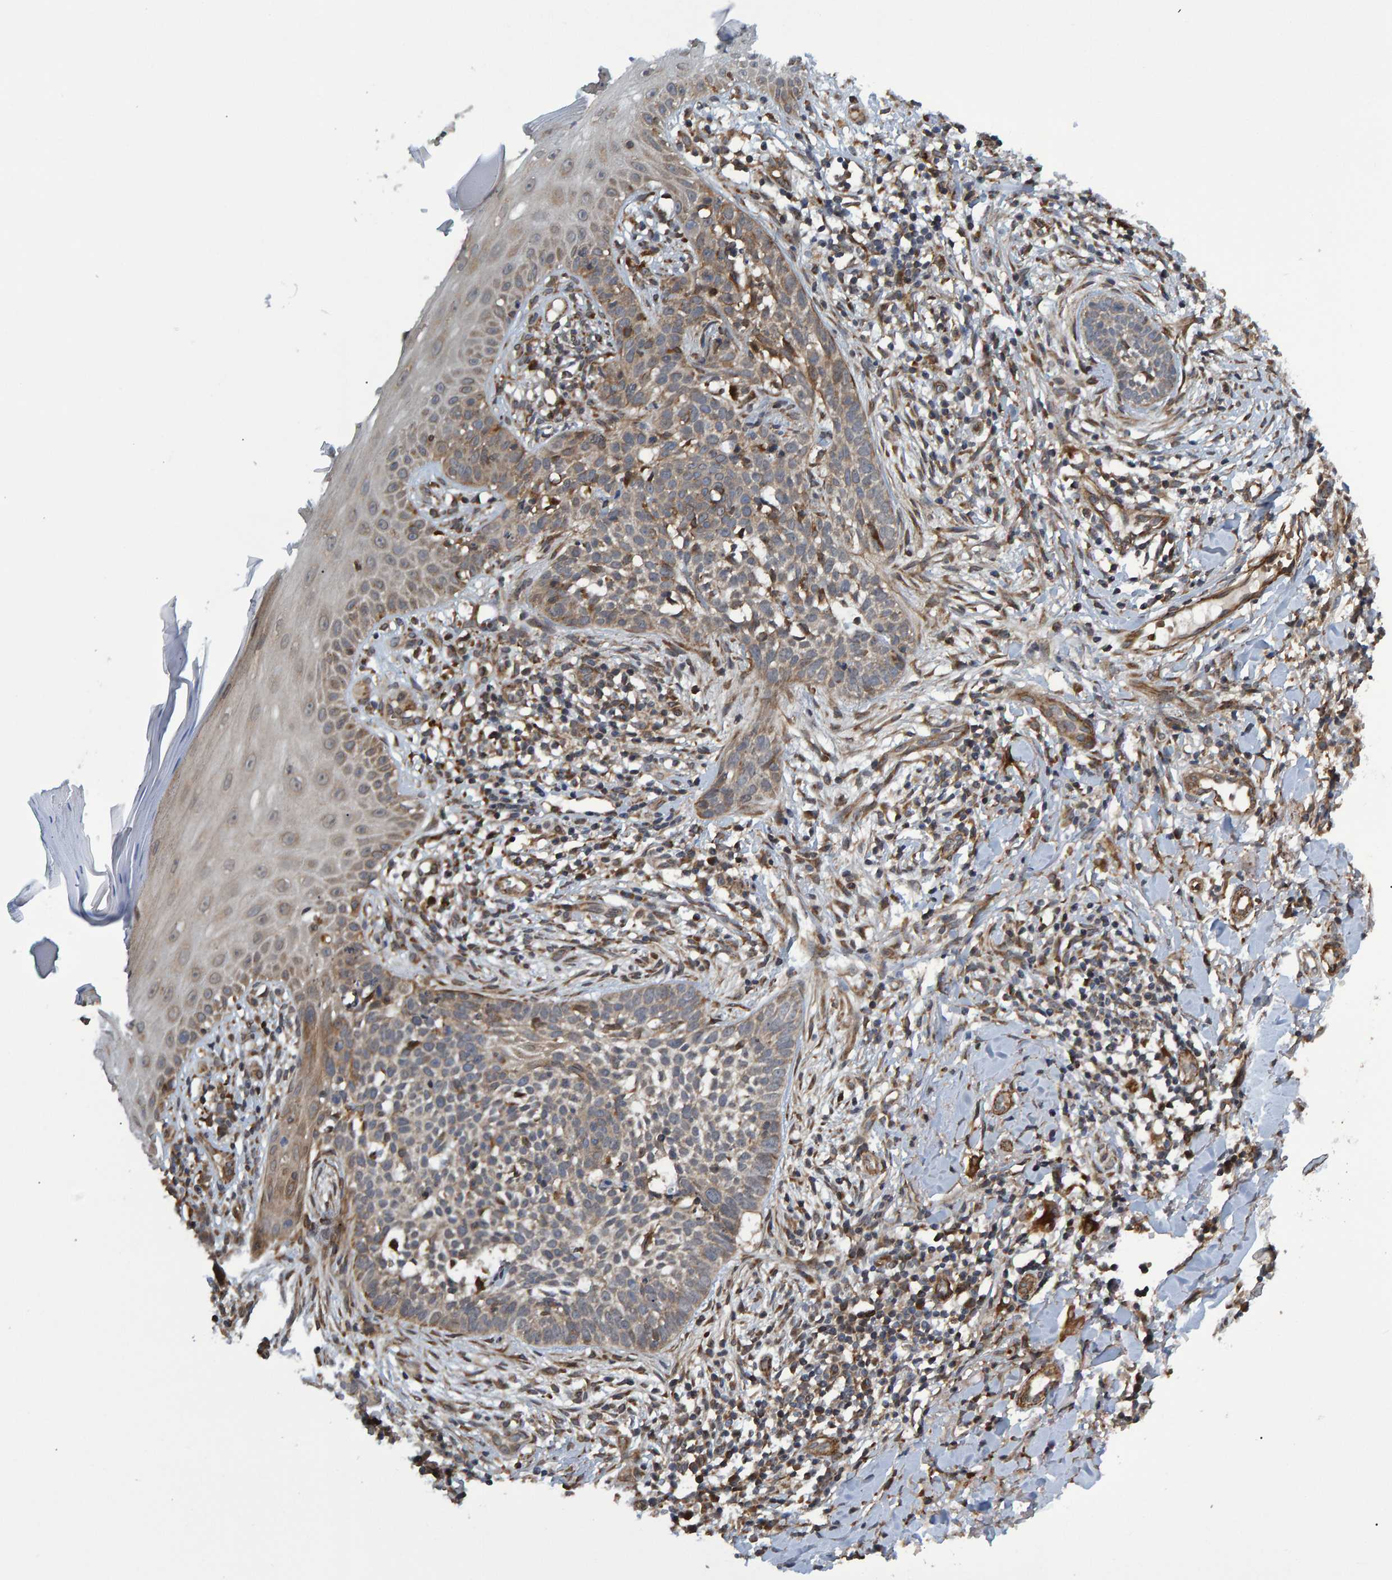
{"staining": {"intensity": "weak", "quantity": "25%-75%", "location": "cytoplasmic/membranous"}, "tissue": "skin cancer", "cell_type": "Tumor cells", "image_type": "cancer", "snomed": [{"axis": "morphology", "description": "Normal tissue, NOS"}, {"axis": "morphology", "description": "Basal cell carcinoma"}, {"axis": "topography", "description": "Skin"}], "caption": "Skin basal cell carcinoma stained for a protein (brown) shows weak cytoplasmic/membranous positive expression in about 25%-75% of tumor cells.", "gene": "ATP6V1H", "patient": {"sex": "male", "age": 67}}